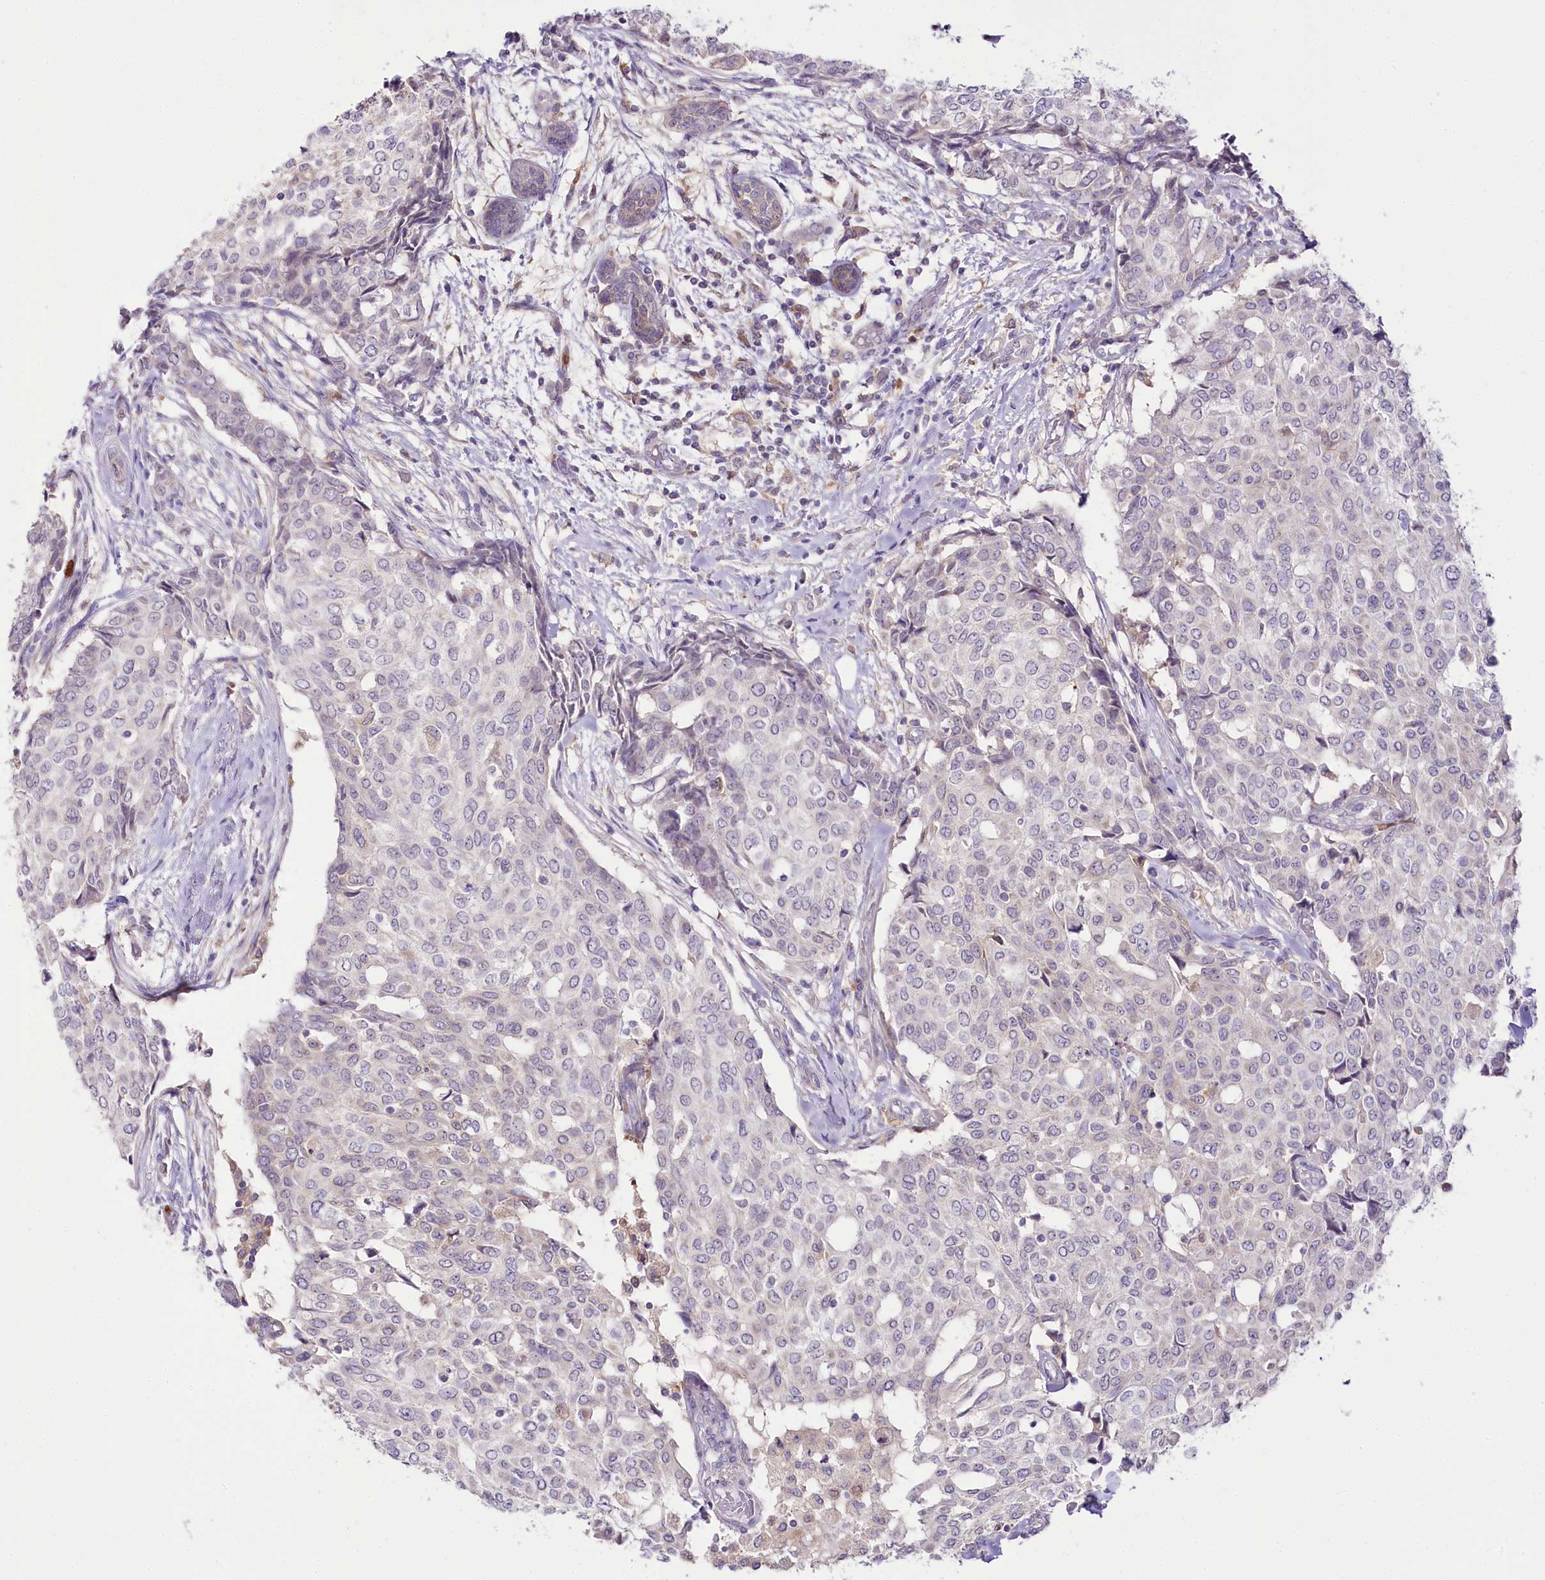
{"staining": {"intensity": "negative", "quantity": "none", "location": "none"}, "tissue": "breast cancer", "cell_type": "Tumor cells", "image_type": "cancer", "snomed": [{"axis": "morphology", "description": "Lobular carcinoma"}, {"axis": "topography", "description": "Breast"}], "caption": "This is an immunohistochemistry image of breast cancer (lobular carcinoma). There is no staining in tumor cells.", "gene": "DPYD", "patient": {"sex": "female", "age": 51}}